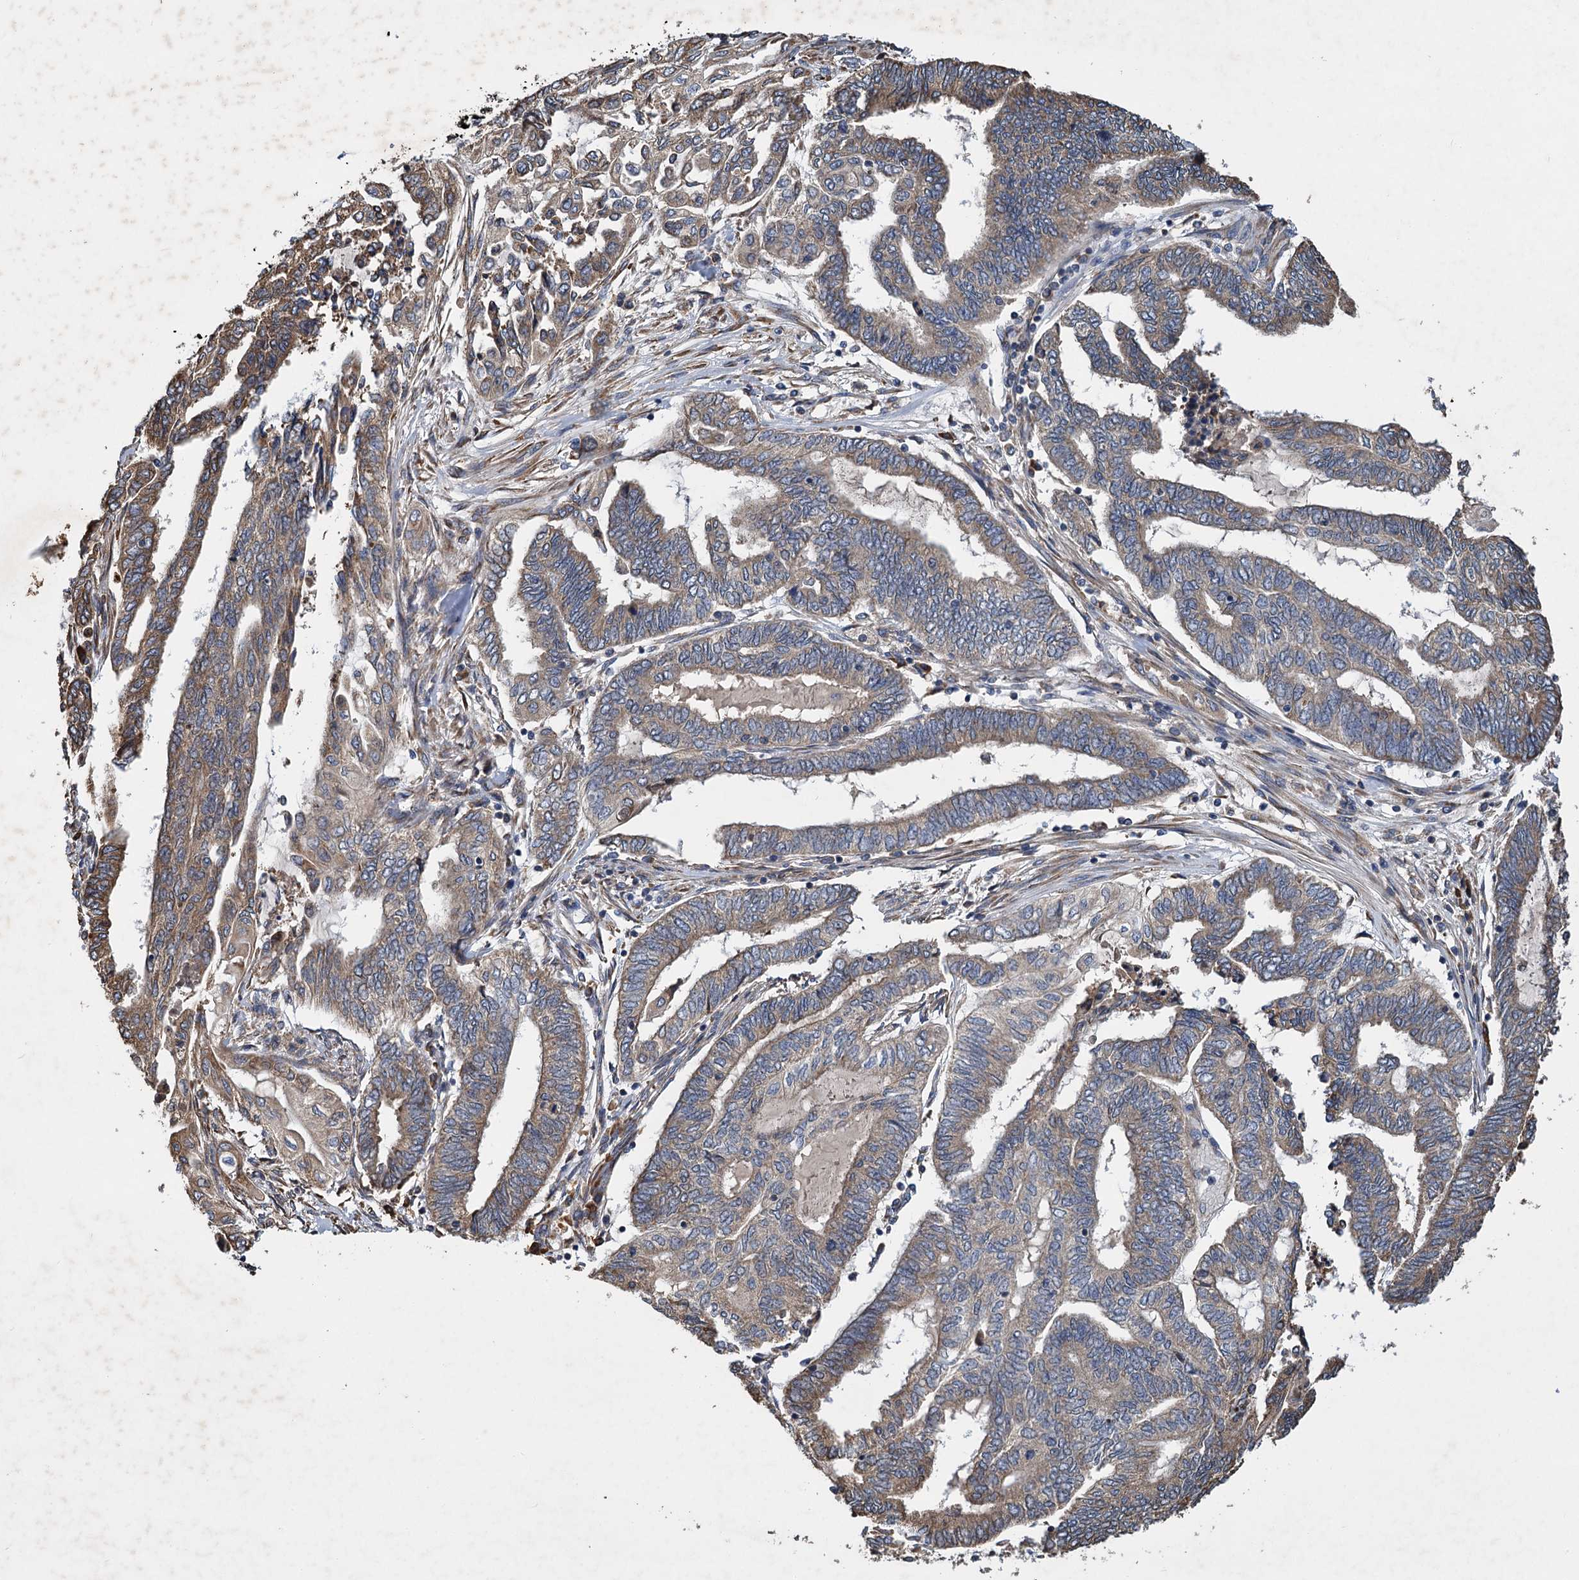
{"staining": {"intensity": "moderate", "quantity": ">75%", "location": "cytoplasmic/membranous"}, "tissue": "endometrial cancer", "cell_type": "Tumor cells", "image_type": "cancer", "snomed": [{"axis": "morphology", "description": "Adenocarcinoma, NOS"}, {"axis": "topography", "description": "Uterus"}, {"axis": "topography", "description": "Endometrium"}], "caption": "The immunohistochemical stain highlights moderate cytoplasmic/membranous positivity in tumor cells of endometrial adenocarcinoma tissue. Using DAB (brown) and hematoxylin (blue) stains, captured at high magnification using brightfield microscopy.", "gene": "LINS1", "patient": {"sex": "female", "age": 70}}